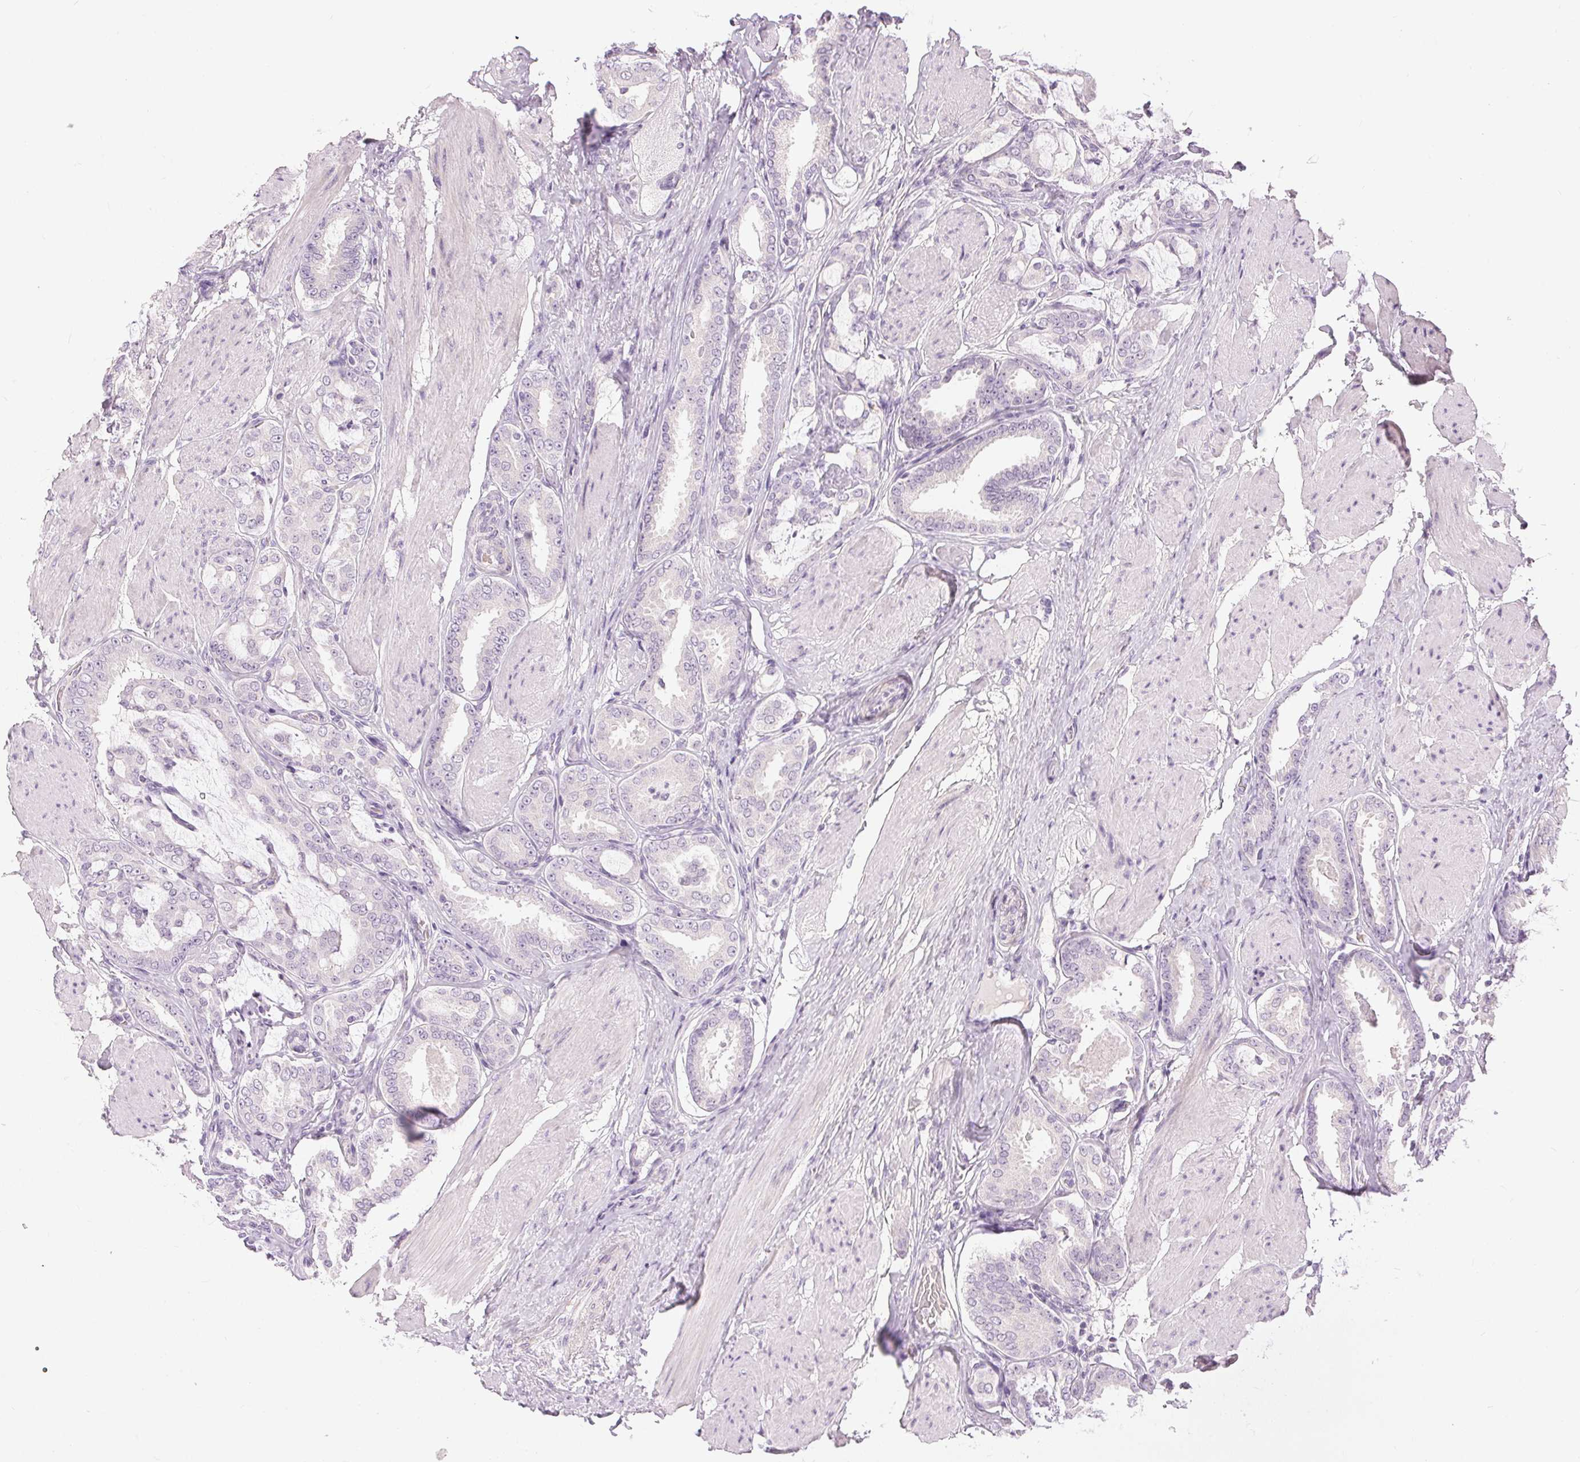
{"staining": {"intensity": "negative", "quantity": "none", "location": "none"}, "tissue": "prostate cancer", "cell_type": "Tumor cells", "image_type": "cancer", "snomed": [{"axis": "morphology", "description": "Adenocarcinoma, High grade"}, {"axis": "topography", "description": "Prostate"}], "caption": "Image shows no protein positivity in tumor cells of prostate high-grade adenocarcinoma tissue.", "gene": "DSG3", "patient": {"sex": "male", "age": 63}}